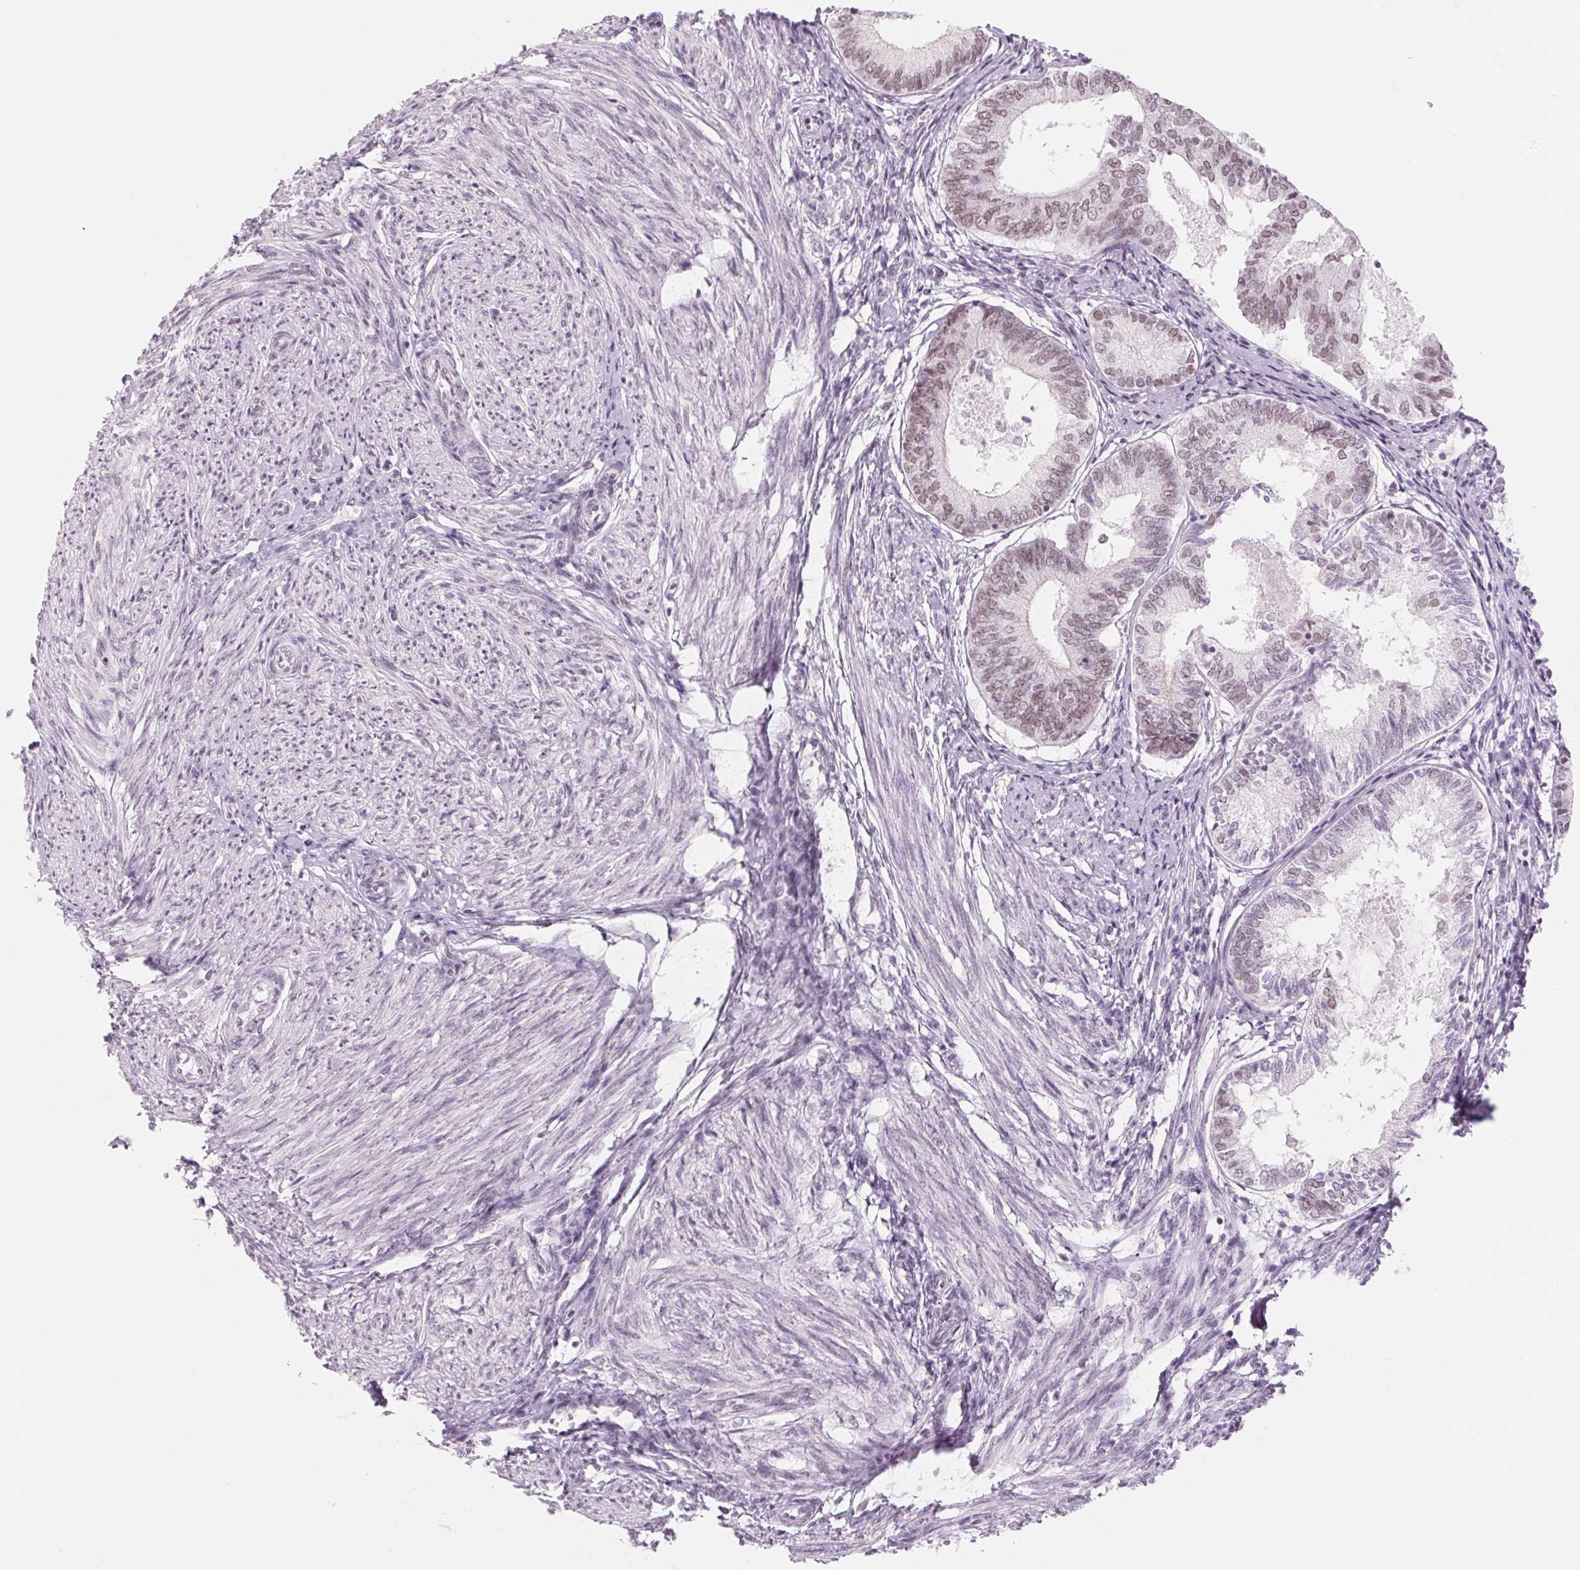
{"staining": {"intensity": "negative", "quantity": "none", "location": "none"}, "tissue": "endometrium", "cell_type": "Cells in endometrial stroma", "image_type": "normal", "snomed": [{"axis": "morphology", "description": "Normal tissue, NOS"}, {"axis": "topography", "description": "Endometrium"}], "caption": "The immunohistochemistry micrograph has no significant staining in cells in endometrial stroma of endometrium.", "gene": "ZIC4", "patient": {"sex": "female", "age": 50}}